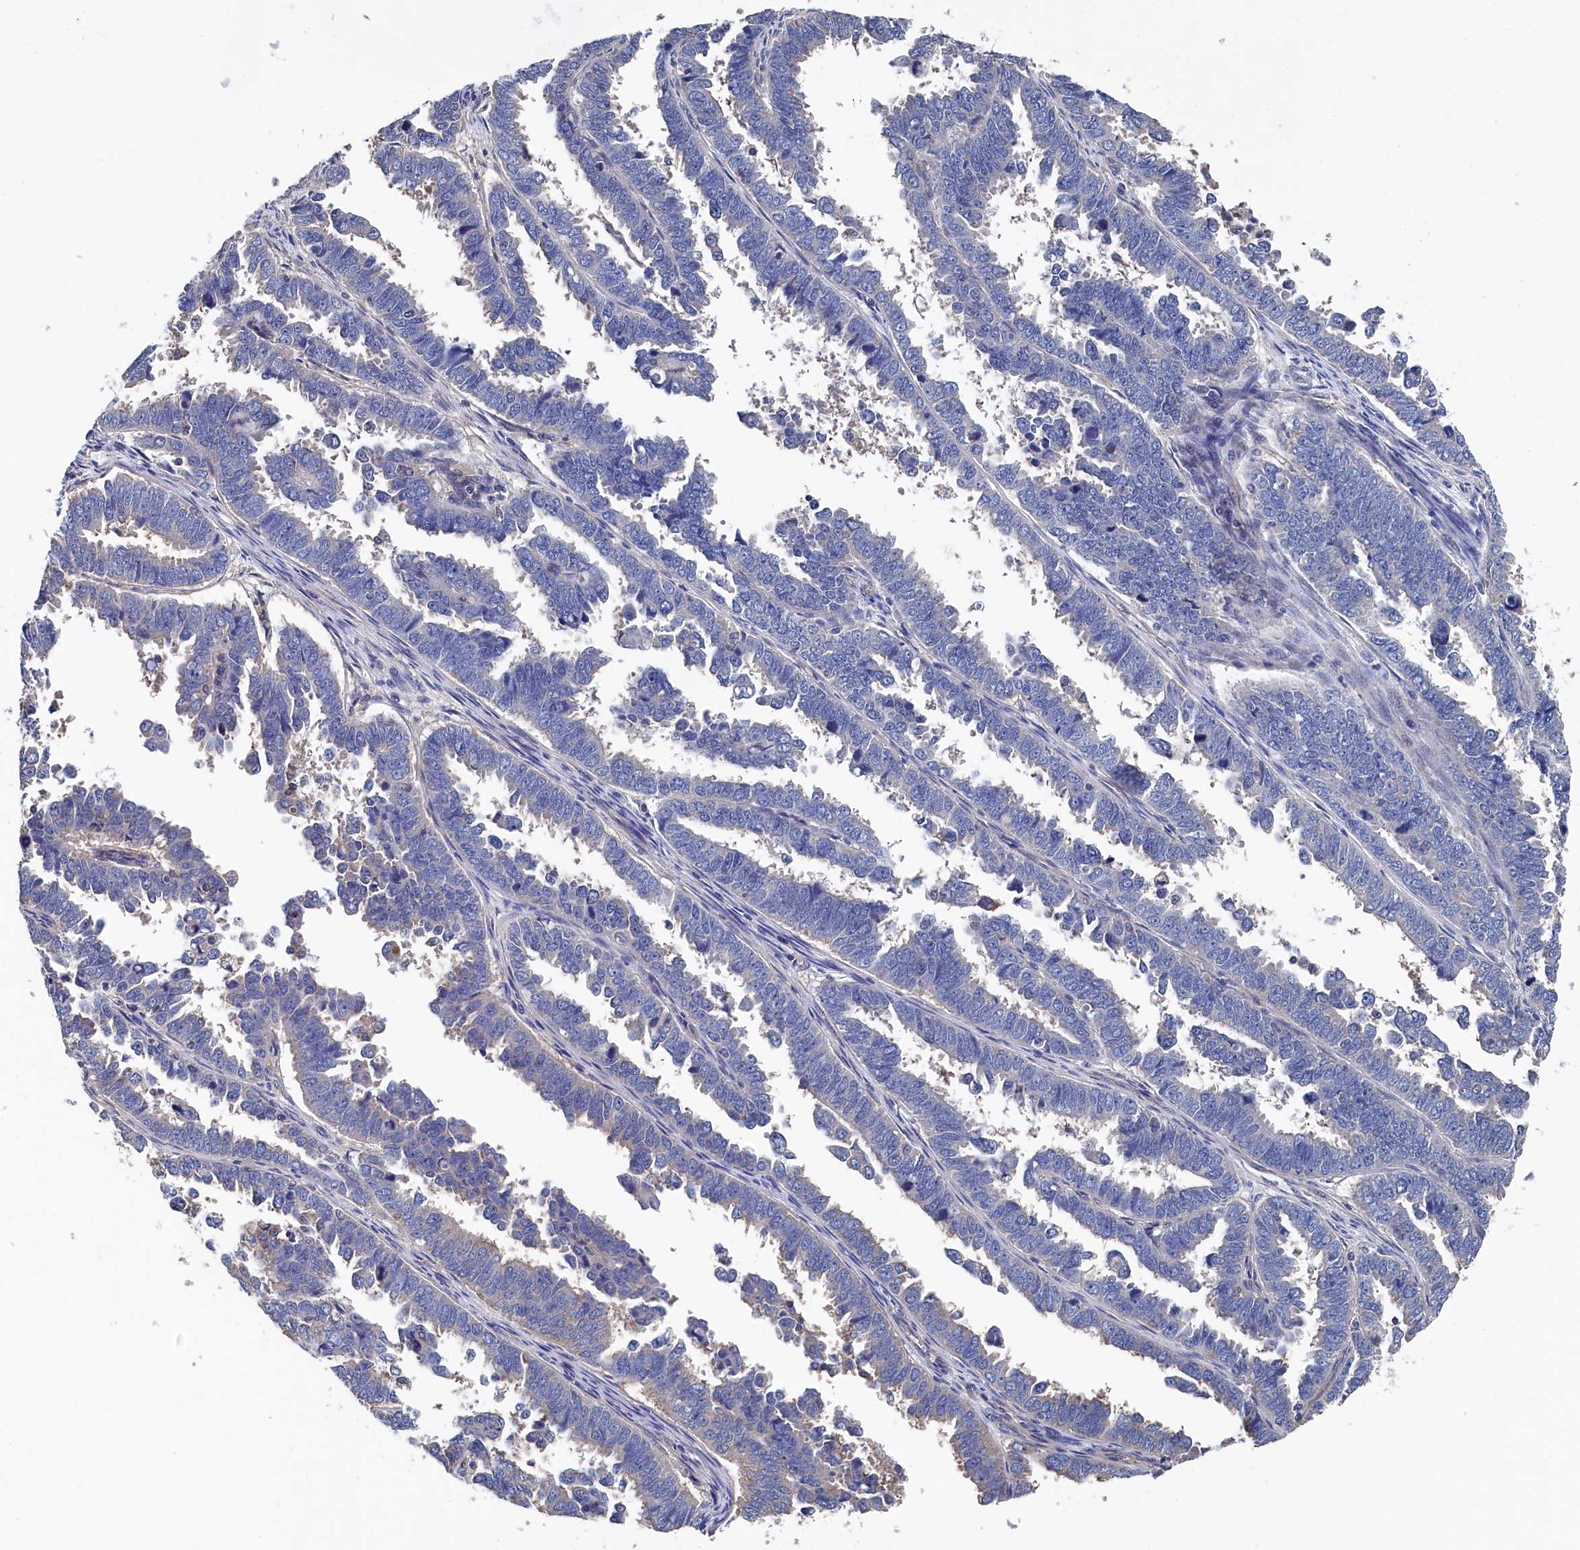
{"staining": {"intensity": "weak", "quantity": "<25%", "location": "cytoplasmic/membranous"}, "tissue": "endometrial cancer", "cell_type": "Tumor cells", "image_type": "cancer", "snomed": [{"axis": "morphology", "description": "Adenocarcinoma, NOS"}, {"axis": "topography", "description": "Endometrium"}], "caption": "A high-resolution micrograph shows immunohistochemistry (IHC) staining of endometrial cancer, which displays no significant expression in tumor cells.", "gene": "BHMT", "patient": {"sex": "female", "age": 75}}